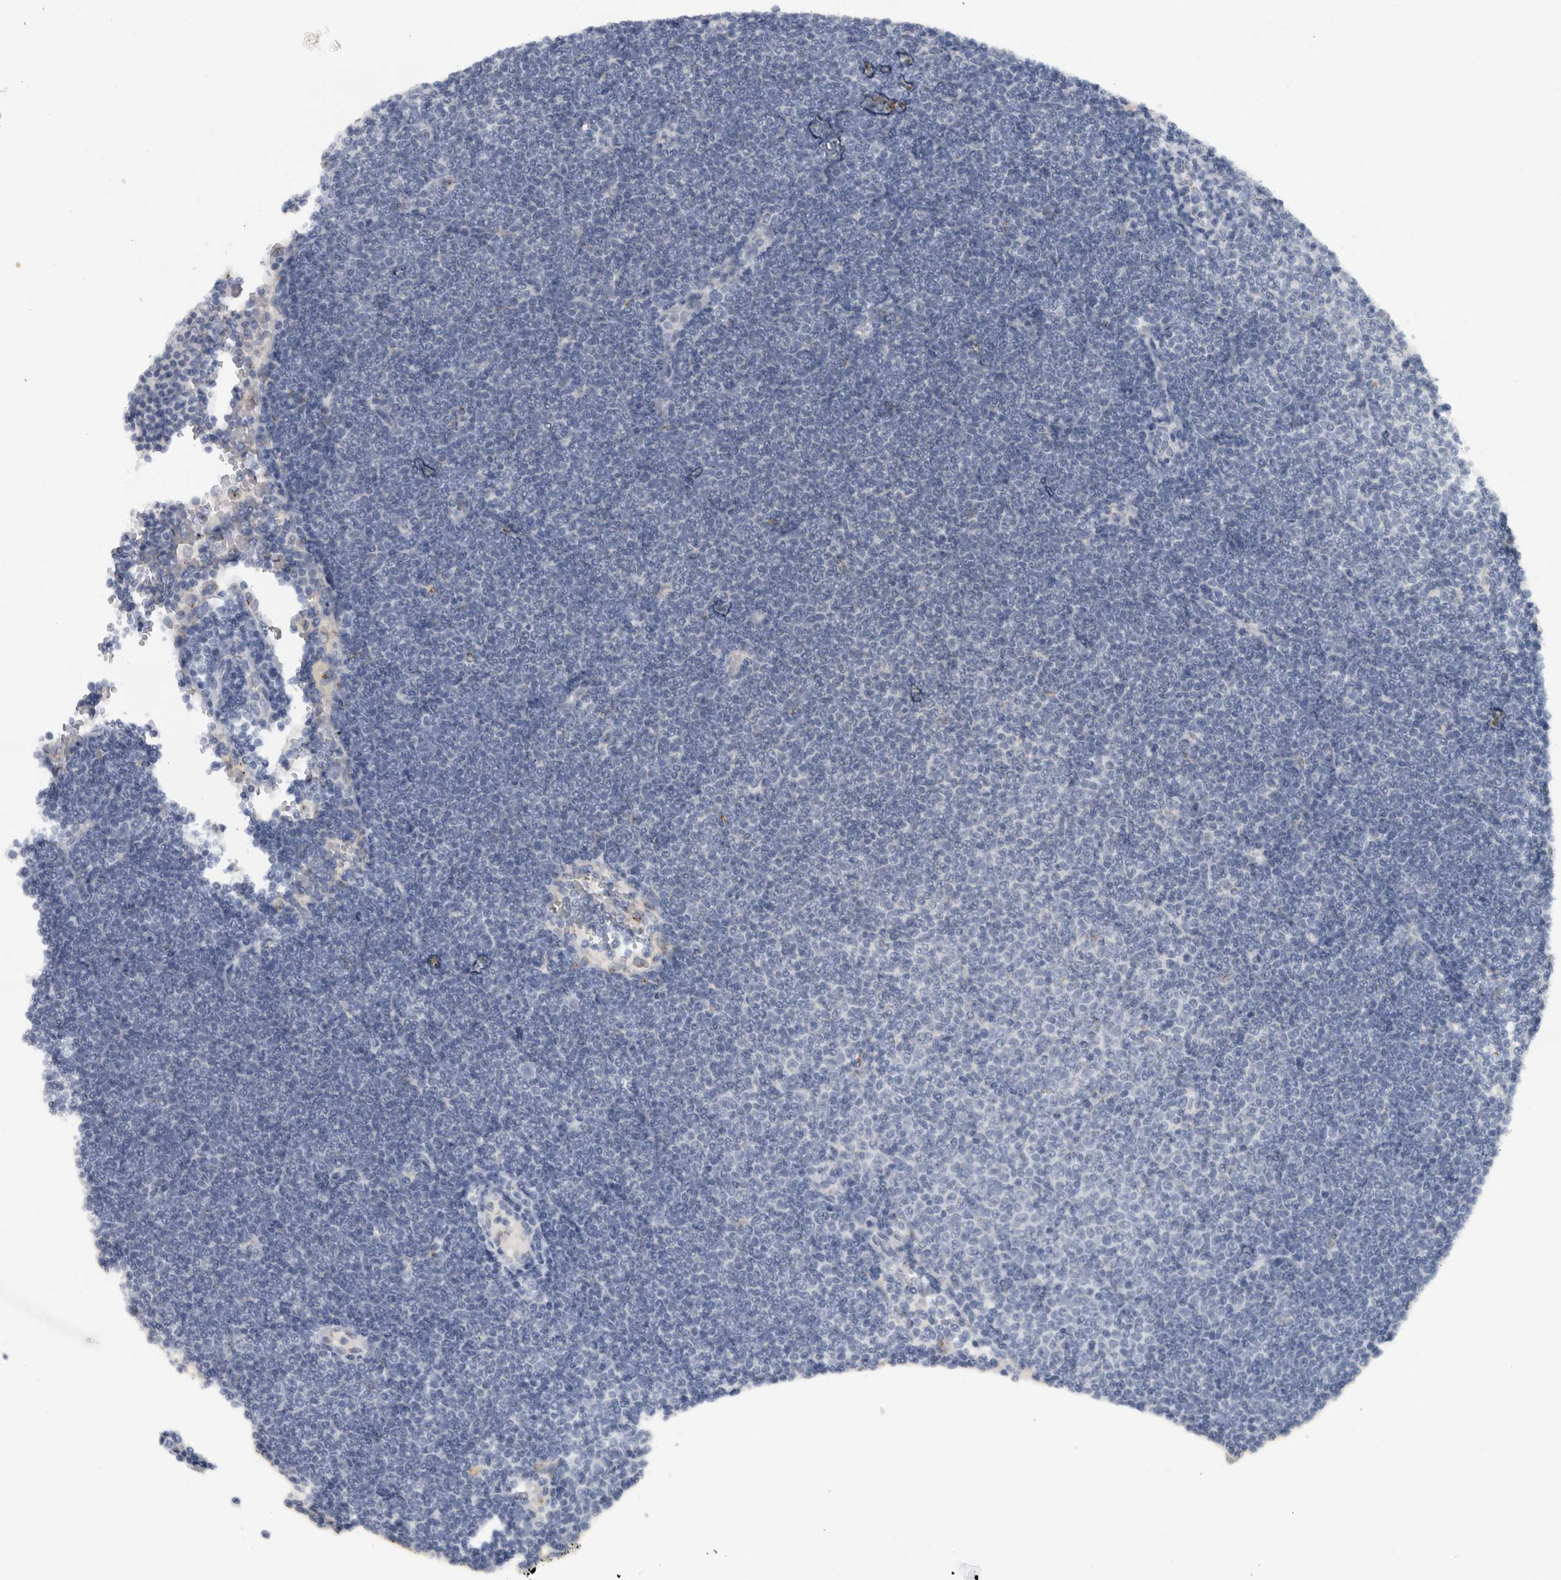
{"staining": {"intensity": "negative", "quantity": "none", "location": "none"}, "tissue": "lymphoma", "cell_type": "Tumor cells", "image_type": "cancer", "snomed": [{"axis": "morphology", "description": "Malignant lymphoma, non-Hodgkin's type, Low grade"}, {"axis": "topography", "description": "Lymph node"}], "caption": "Tumor cells show no significant protein expression in lymphoma.", "gene": "MGAT1", "patient": {"sex": "female", "age": 53}}